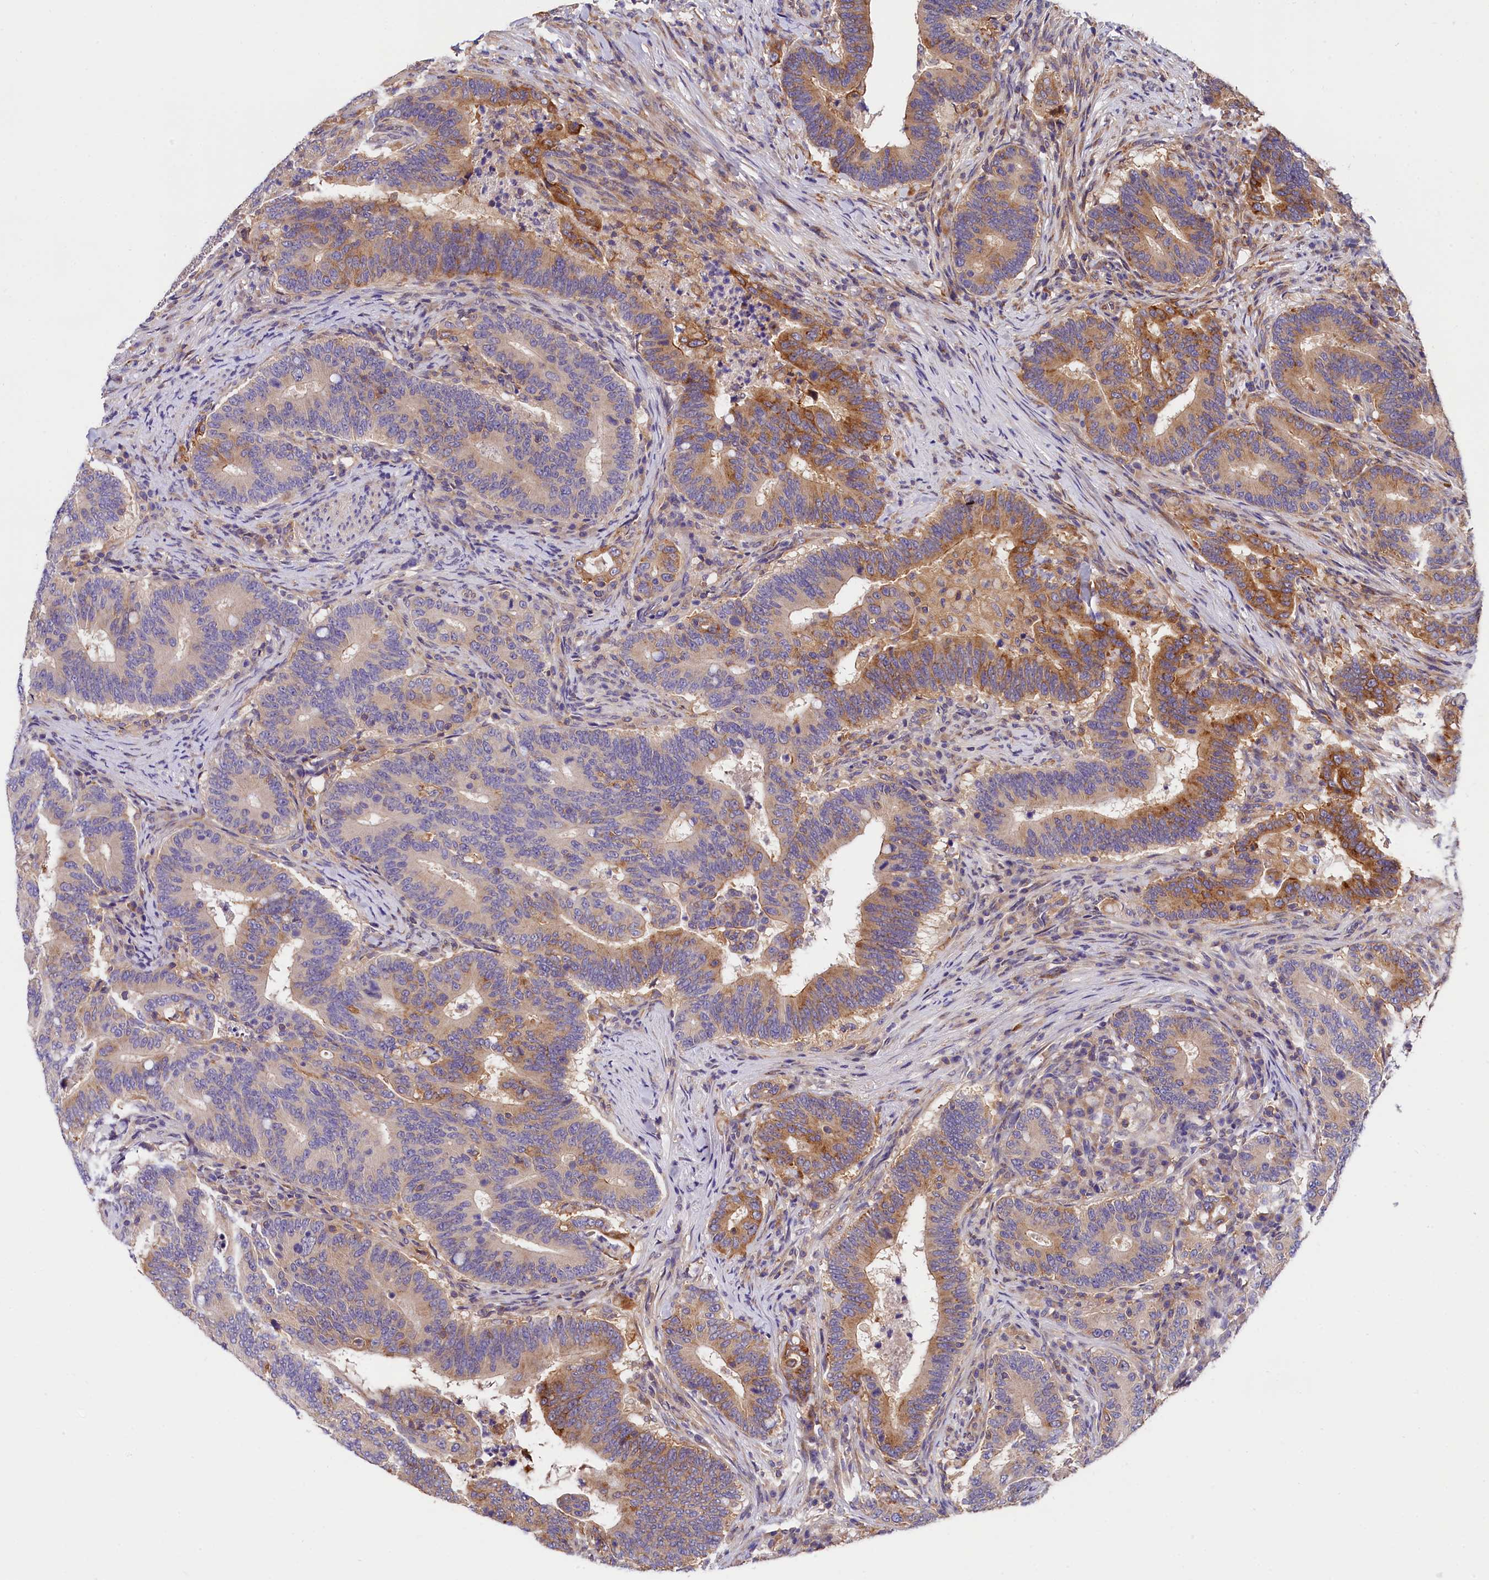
{"staining": {"intensity": "moderate", "quantity": ">75%", "location": "cytoplasmic/membranous"}, "tissue": "colorectal cancer", "cell_type": "Tumor cells", "image_type": "cancer", "snomed": [{"axis": "morphology", "description": "Adenocarcinoma, NOS"}, {"axis": "topography", "description": "Colon"}], "caption": "Colorectal adenocarcinoma tissue displays moderate cytoplasmic/membranous positivity in about >75% of tumor cells, visualized by immunohistochemistry. Ihc stains the protein in brown and the nuclei are stained blue.", "gene": "OAS3", "patient": {"sex": "female", "age": 66}}